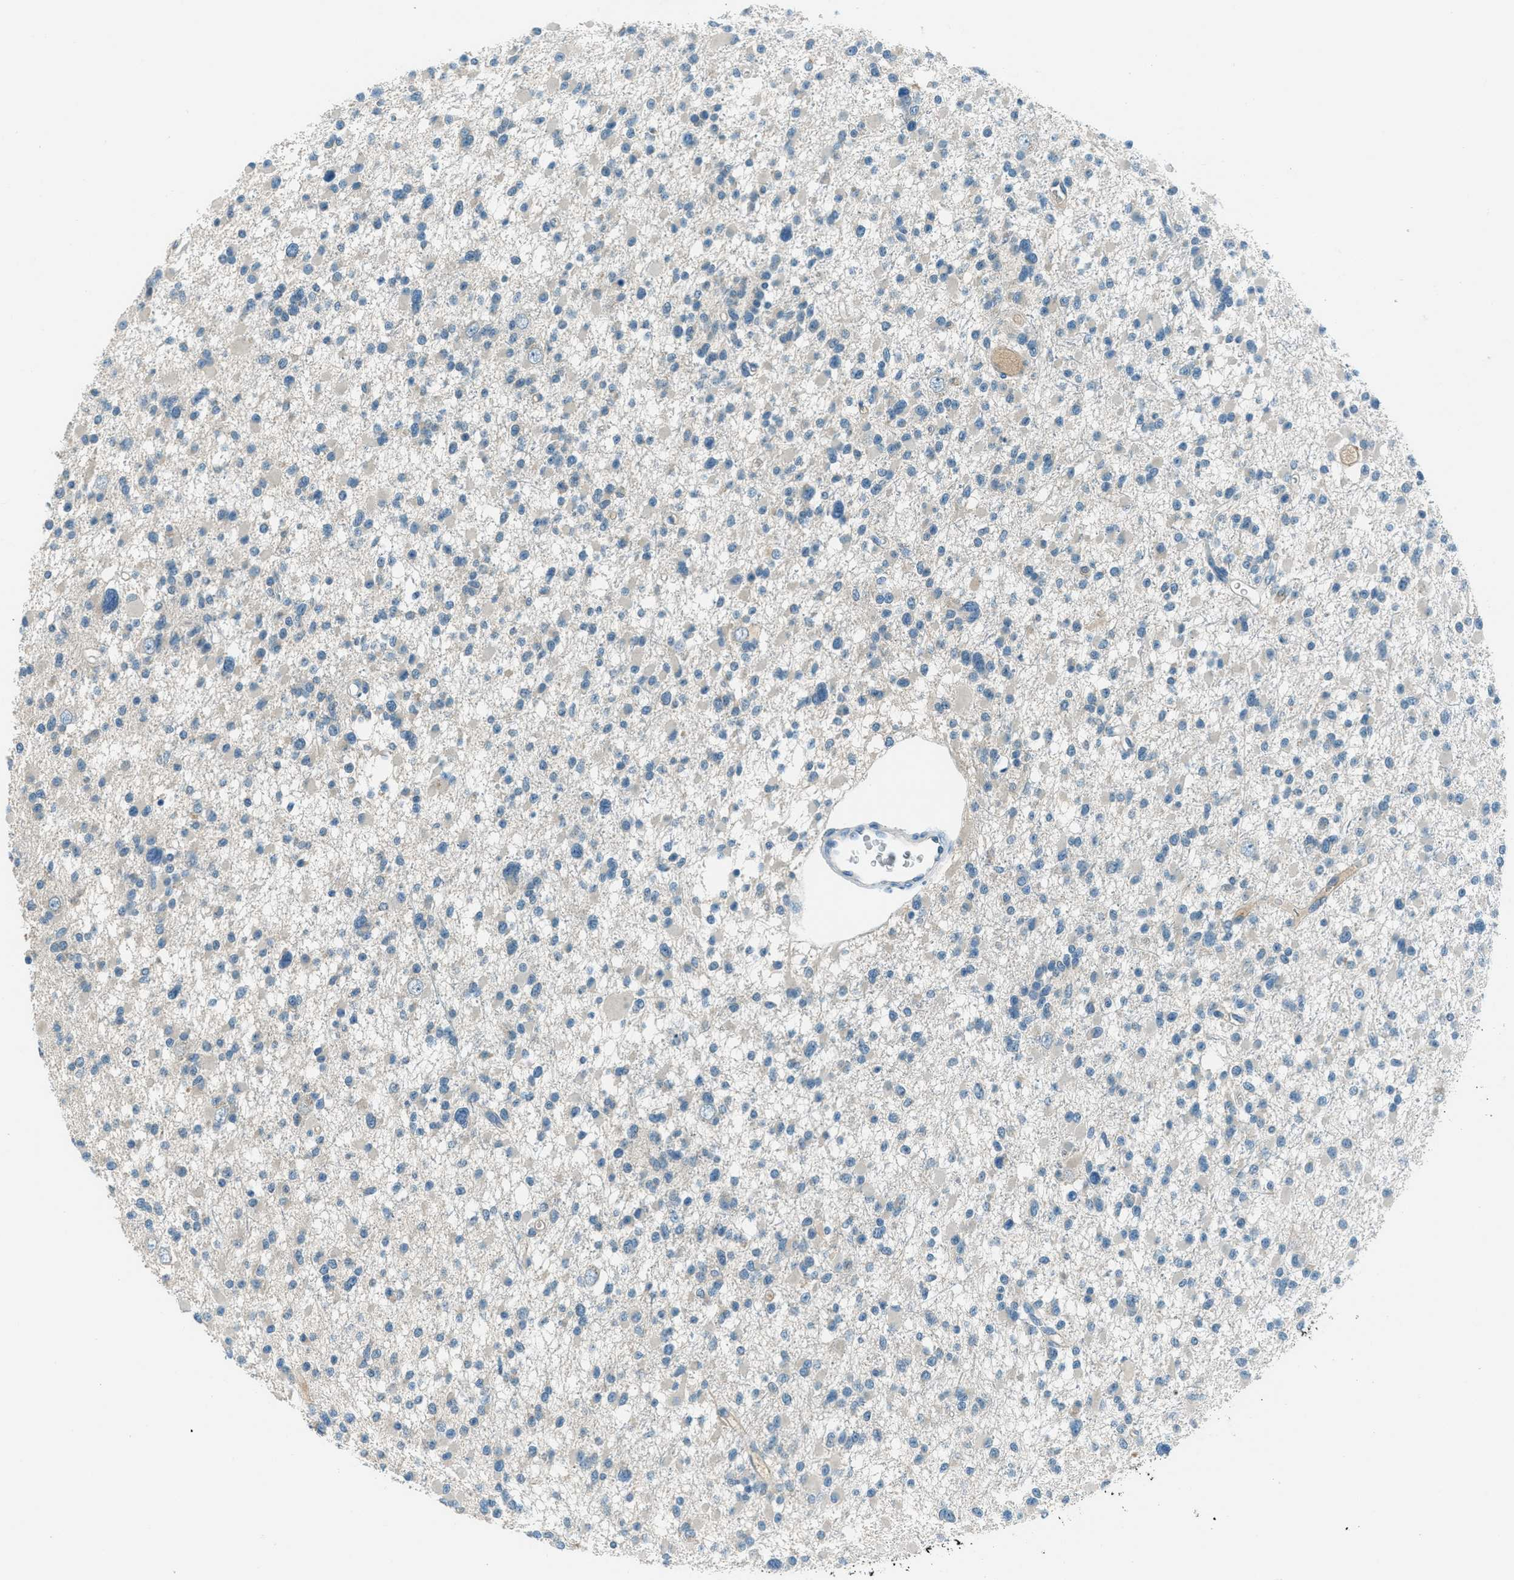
{"staining": {"intensity": "negative", "quantity": "none", "location": "none"}, "tissue": "glioma", "cell_type": "Tumor cells", "image_type": "cancer", "snomed": [{"axis": "morphology", "description": "Glioma, malignant, Low grade"}, {"axis": "topography", "description": "Brain"}], "caption": "Micrograph shows no protein positivity in tumor cells of glioma tissue.", "gene": "MSLN", "patient": {"sex": "female", "age": 22}}